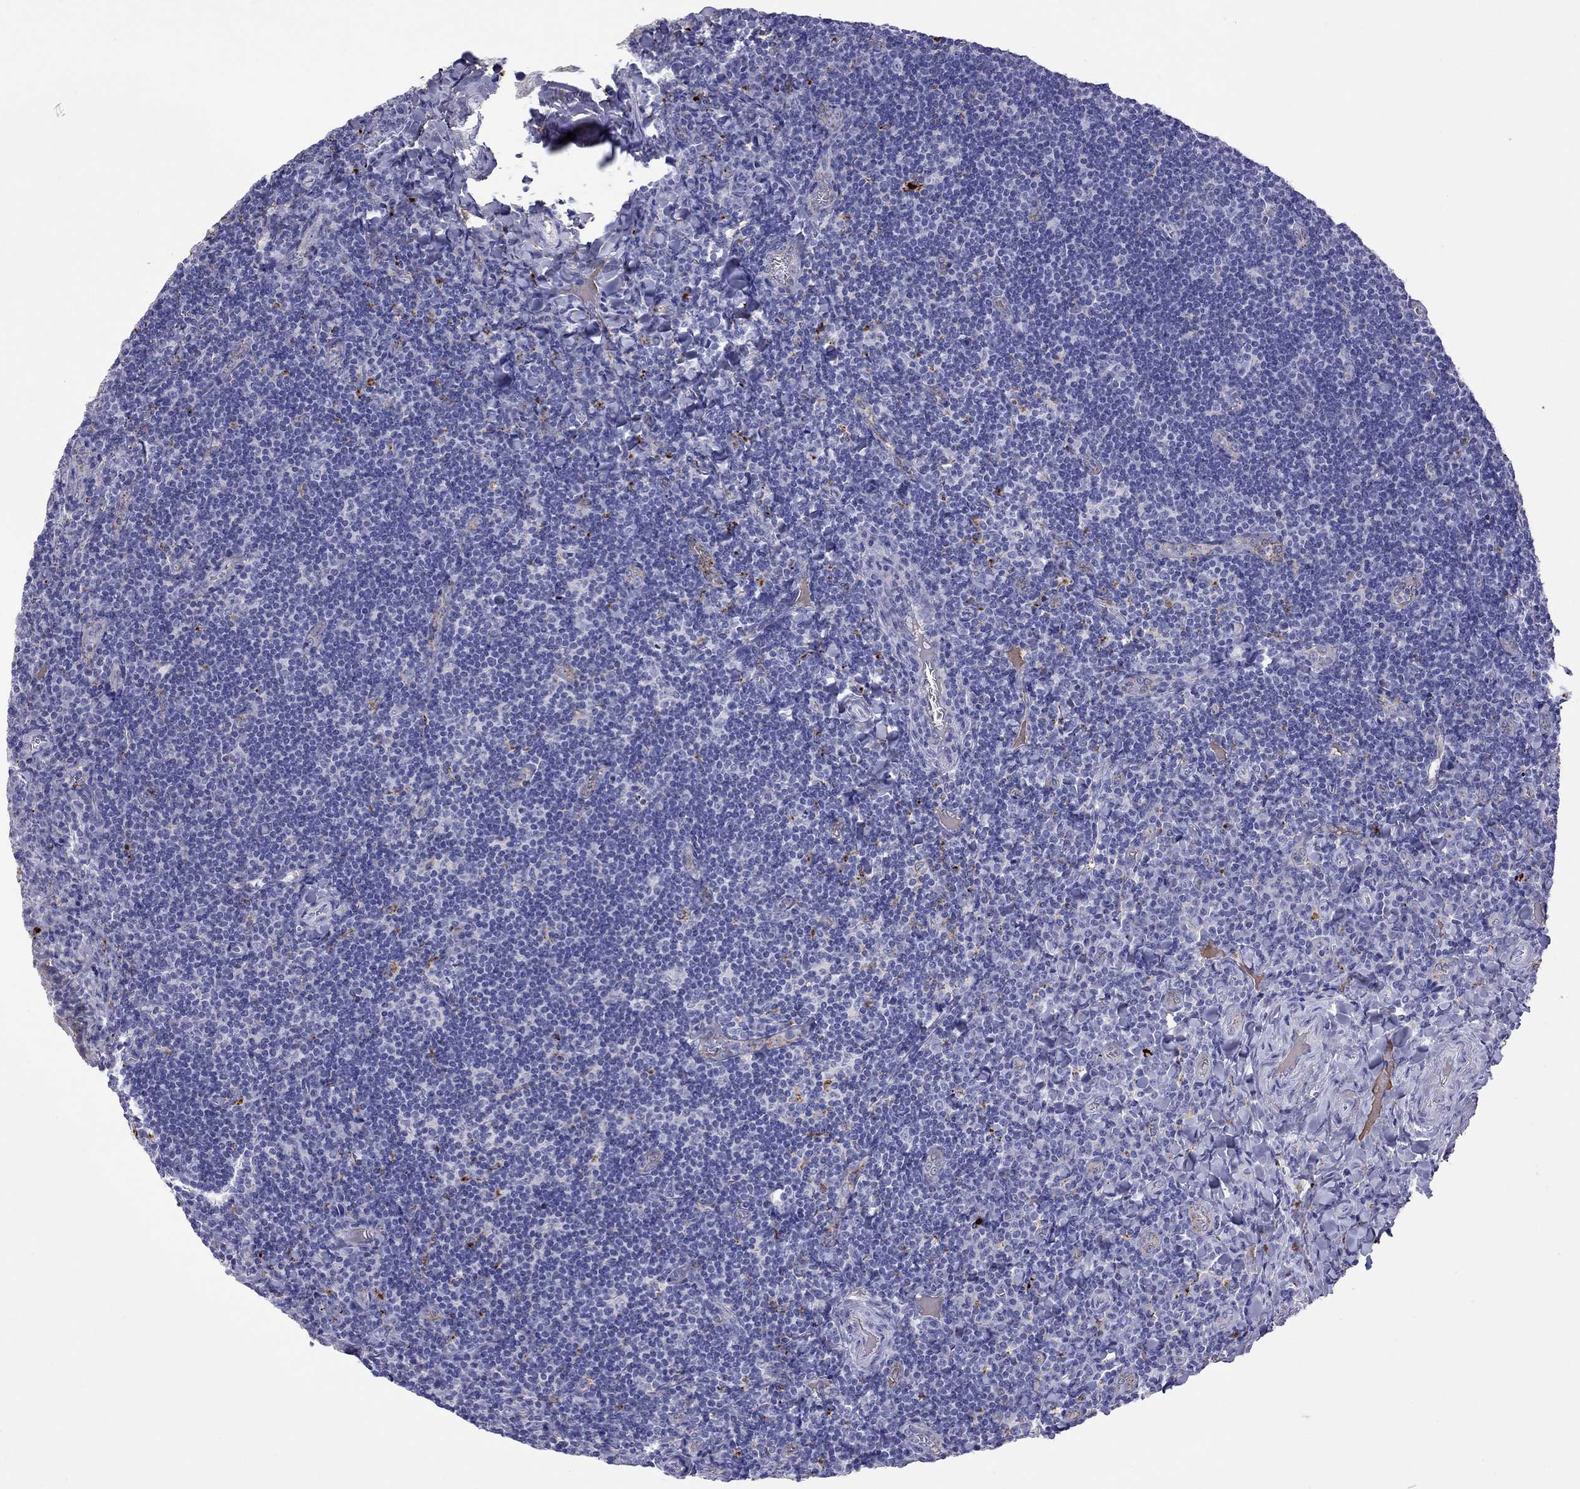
{"staining": {"intensity": "negative", "quantity": "none", "location": "none"}, "tissue": "tonsil", "cell_type": "Germinal center cells", "image_type": "normal", "snomed": [{"axis": "morphology", "description": "Normal tissue, NOS"}, {"axis": "morphology", "description": "Inflammation, NOS"}, {"axis": "topography", "description": "Tonsil"}], "caption": "A high-resolution histopathology image shows immunohistochemistry (IHC) staining of benign tonsil, which demonstrates no significant expression in germinal center cells.", "gene": "SERPINA3", "patient": {"sex": "female", "age": 31}}